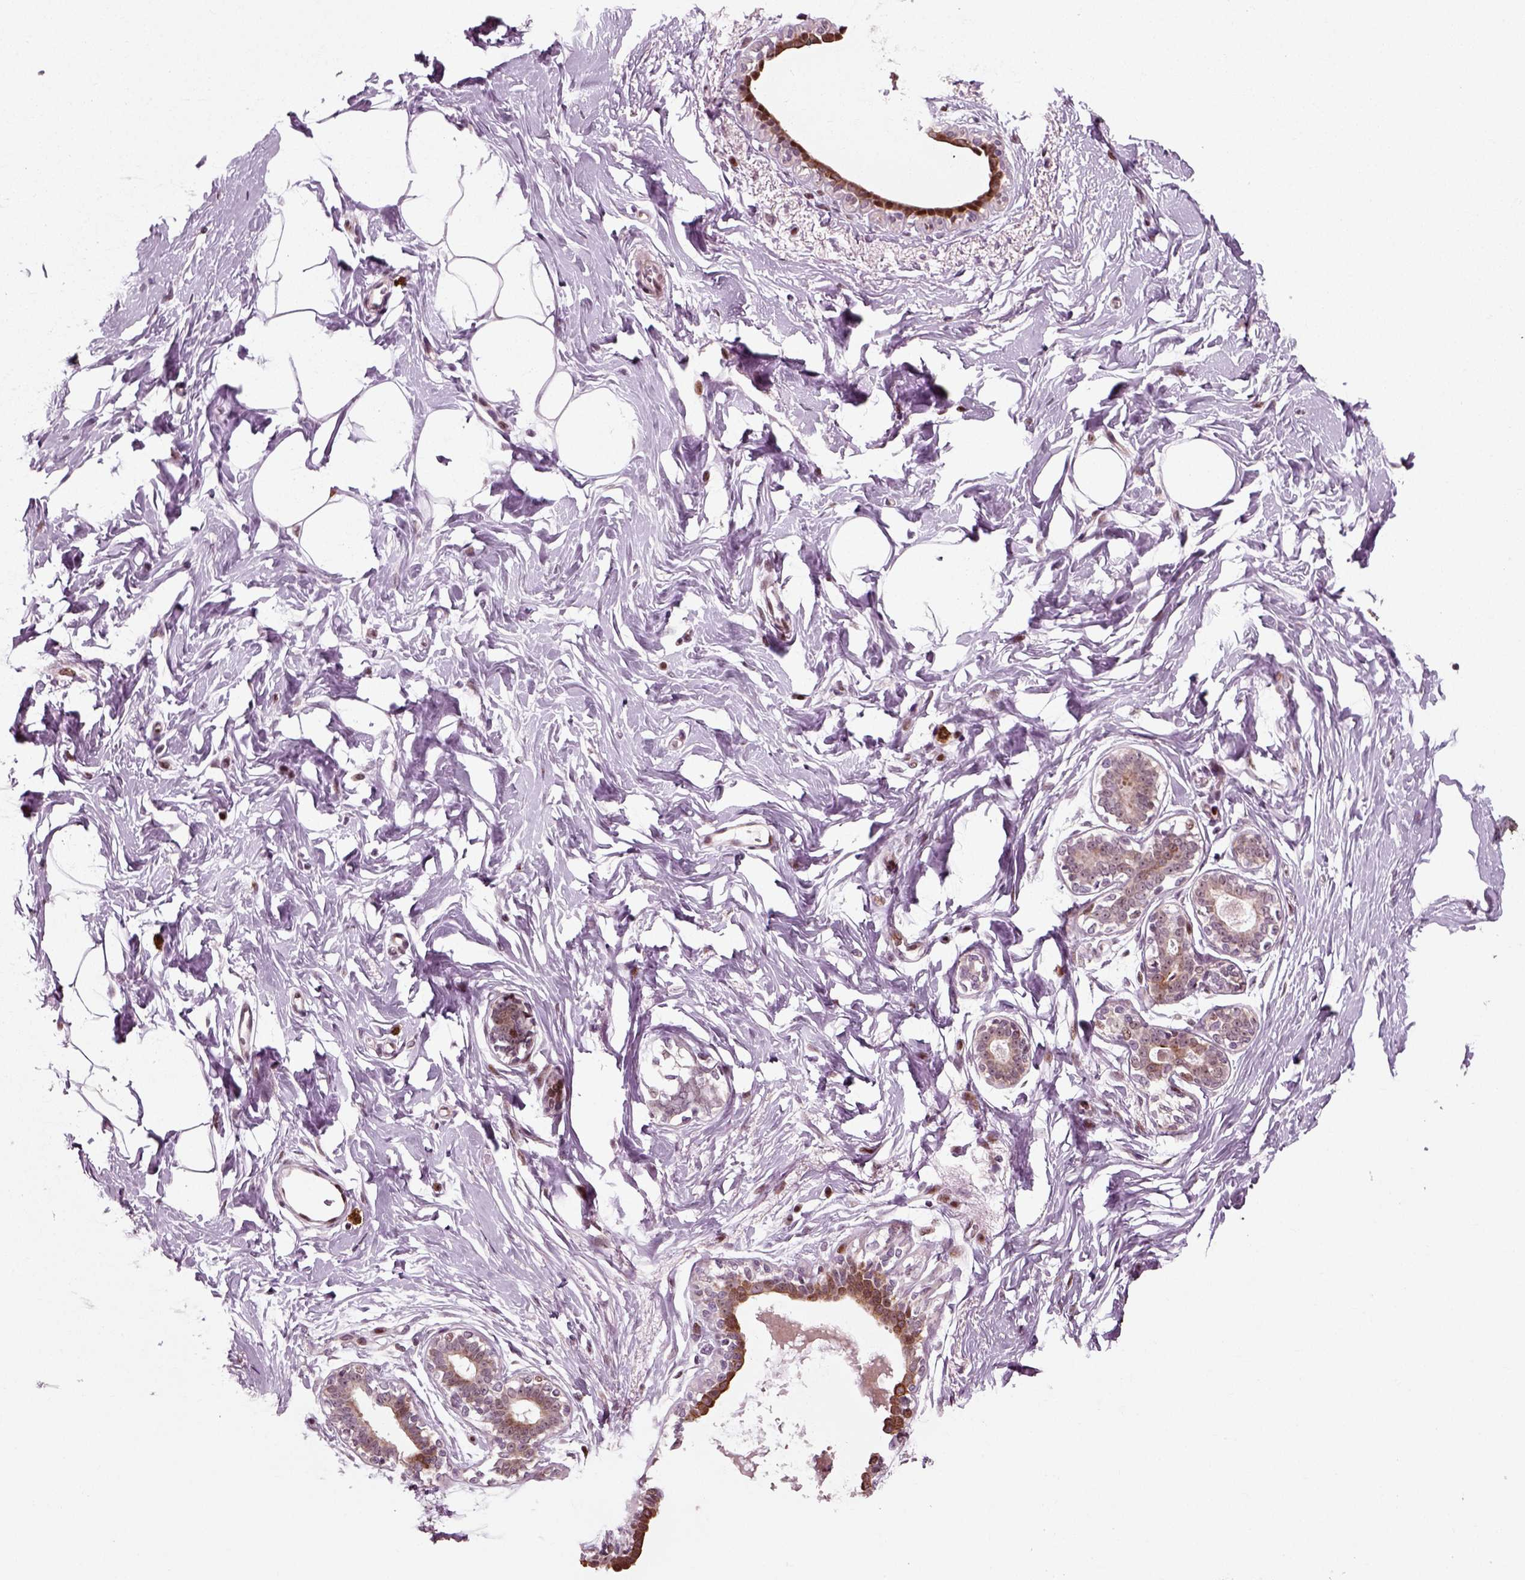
{"staining": {"intensity": "negative", "quantity": "none", "location": "none"}, "tissue": "breast", "cell_type": "Adipocytes", "image_type": "normal", "snomed": [{"axis": "morphology", "description": "Normal tissue, NOS"}, {"axis": "morphology", "description": "Lobular carcinoma, in situ"}, {"axis": "topography", "description": "Breast"}], "caption": "Protein analysis of unremarkable breast displays no significant staining in adipocytes.", "gene": "CDC14A", "patient": {"sex": "female", "age": 35}}